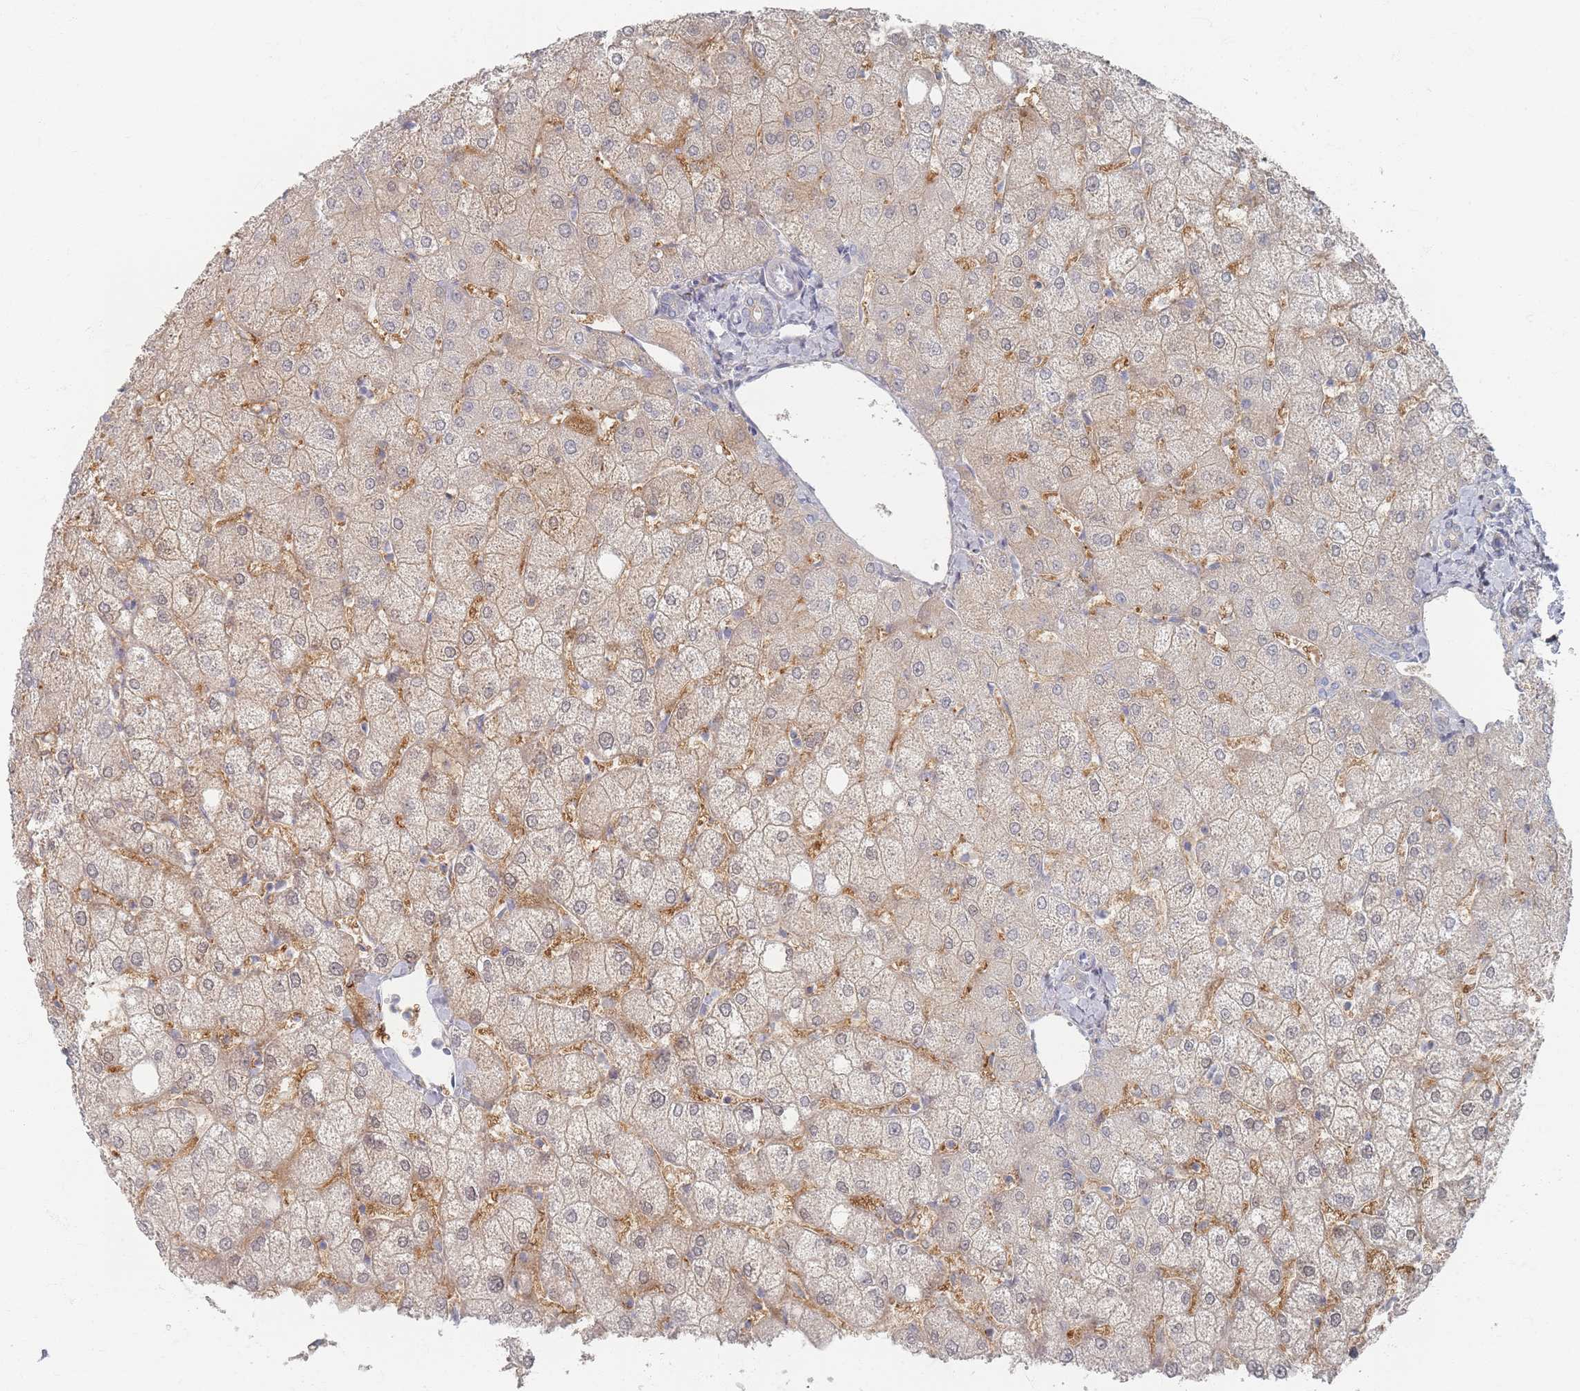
{"staining": {"intensity": "negative", "quantity": "none", "location": "none"}, "tissue": "liver", "cell_type": "Cholangiocytes", "image_type": "normal", "snomed": [{"axis": "morphology", "description": "Normal tissue, NOS"}, {"axis": "topography", "description": "Liver"}], "caption": "This is a photomicrograph of immunohistochemistry staining of benign liver, which shows no staining in cholangiocytes. (DAB immunohistochemistry (IHC) visualized using brightfield microscopy, high magnification).", "gene": "ENSG00000251357", "patient": {"sex": "female", "age": 54}}